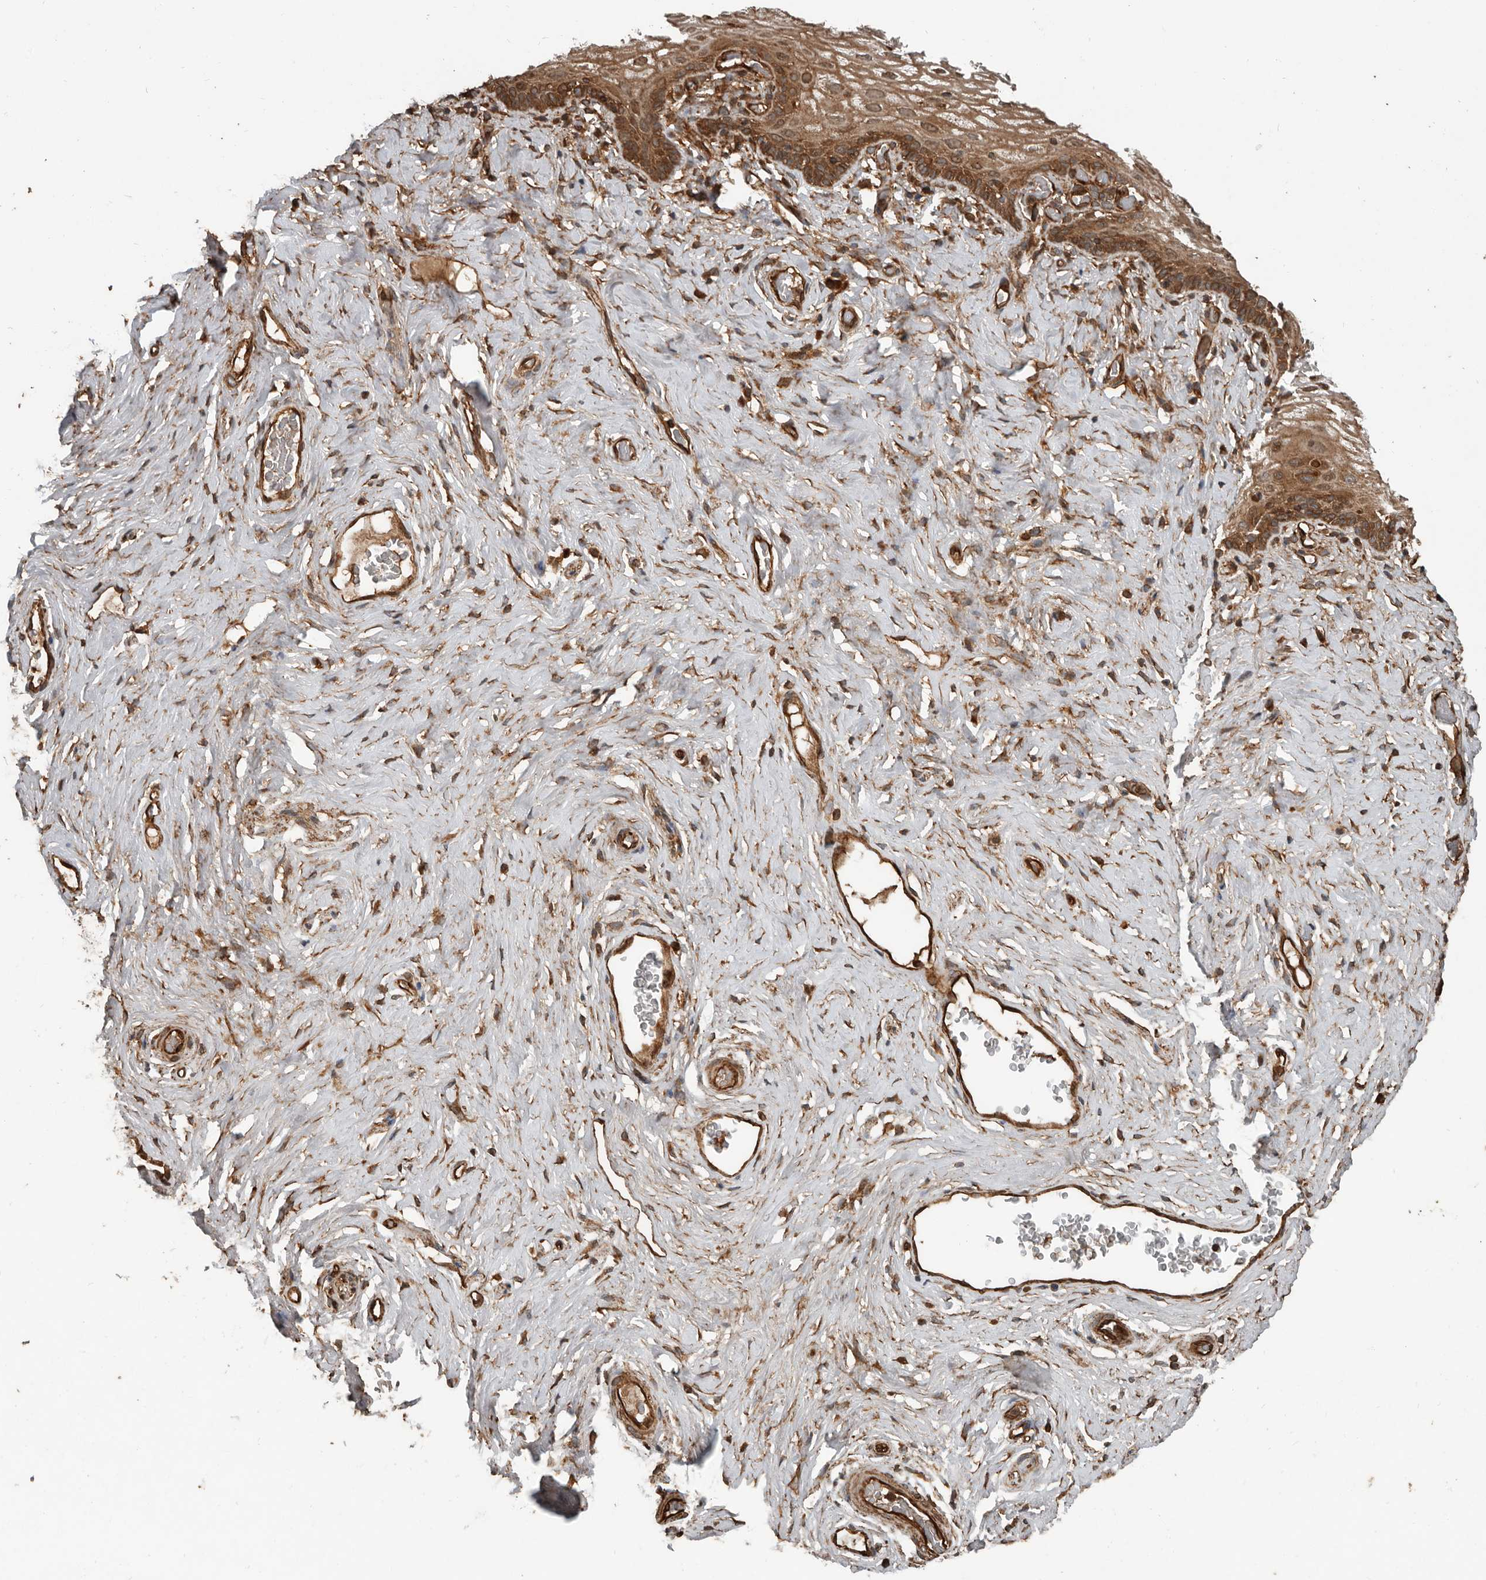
{"staining": {"intensity": "moderate", "quantity": ">75%", "location": "cytoplasmic/membranous"}, "tissue": "vagina", "cell_type": "Squamous epithelial cells", "image_type": "normal", "snomed": [{"axis": "morphology", "description": "Normal tissue, NOS"}, {"axis": "morphology", "description": "Adenocarcinoma, NOS"}, {"axis": "topography", "description": "Rectum"}, {"axis": "topography", "description": "Vagina"}], "caption": "This micrograph shows immunohistochemistry (IHC) staining of benign vagina, with medium moderate cytoplasmic/membranous expression in approximately >75% of squamous epithelial cells.", "gene": "YOD1", "patient": {"sex": "female", "age": 71}}